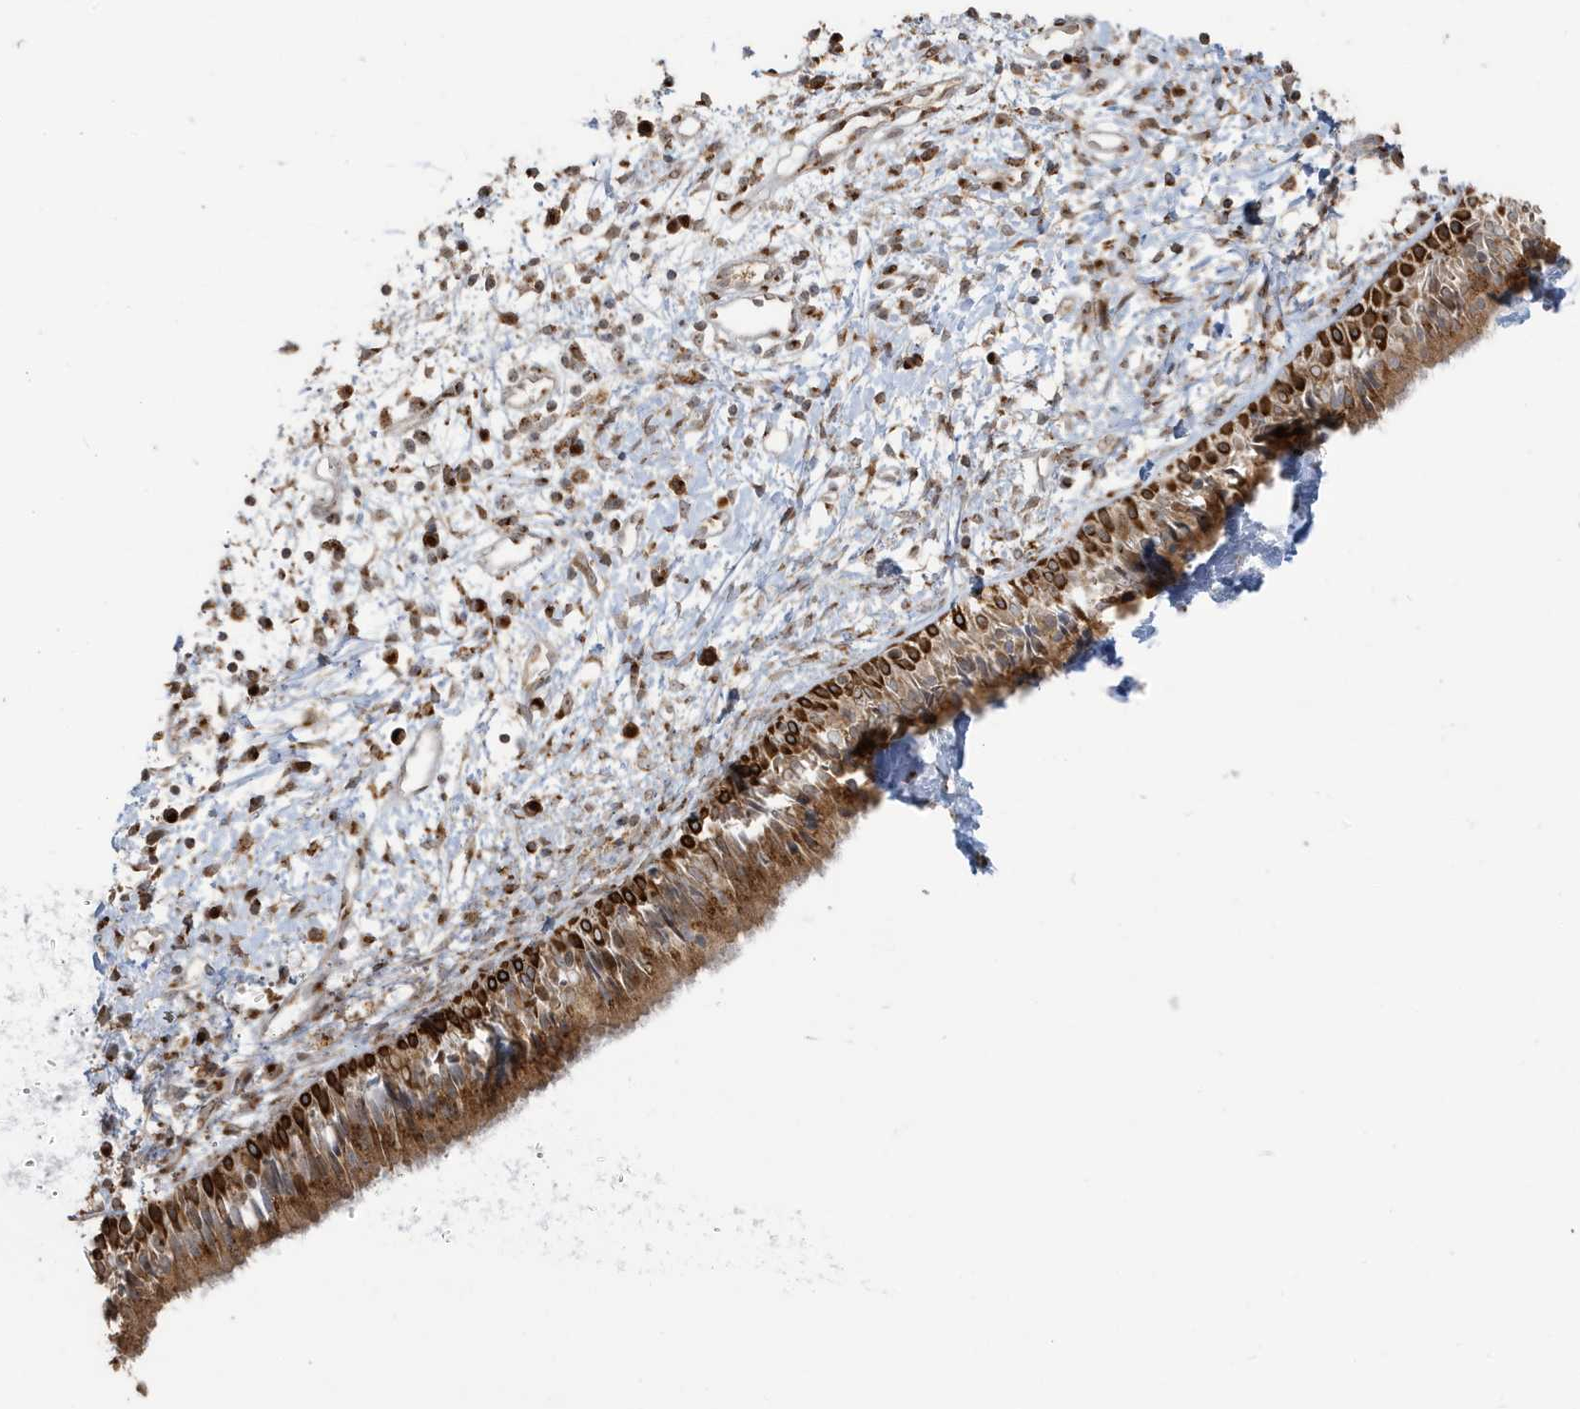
{"staining": {"intensity": "strong", "quantity": ">75%", "location": "cytoplasmic/membranous"}, "tissue": "nasopharynx", "cell_type": "Respiratory epithelial cells", "image_type": "normal", "snomed": [{"axis": "morphology", "description": "Normal tissue, NOS"}, {"axis": "topography", "description": "Nasopharynx"}], "caption": "The histopathology image displays immunohistochemical staining of normal nasopharynx. There is strong cytoplasmic/membranous positivity is appreciated in approximately >75% of respiratory epithelial cells.", "gene": "RER1", "patient": {"sex": "male", "age": 22}}